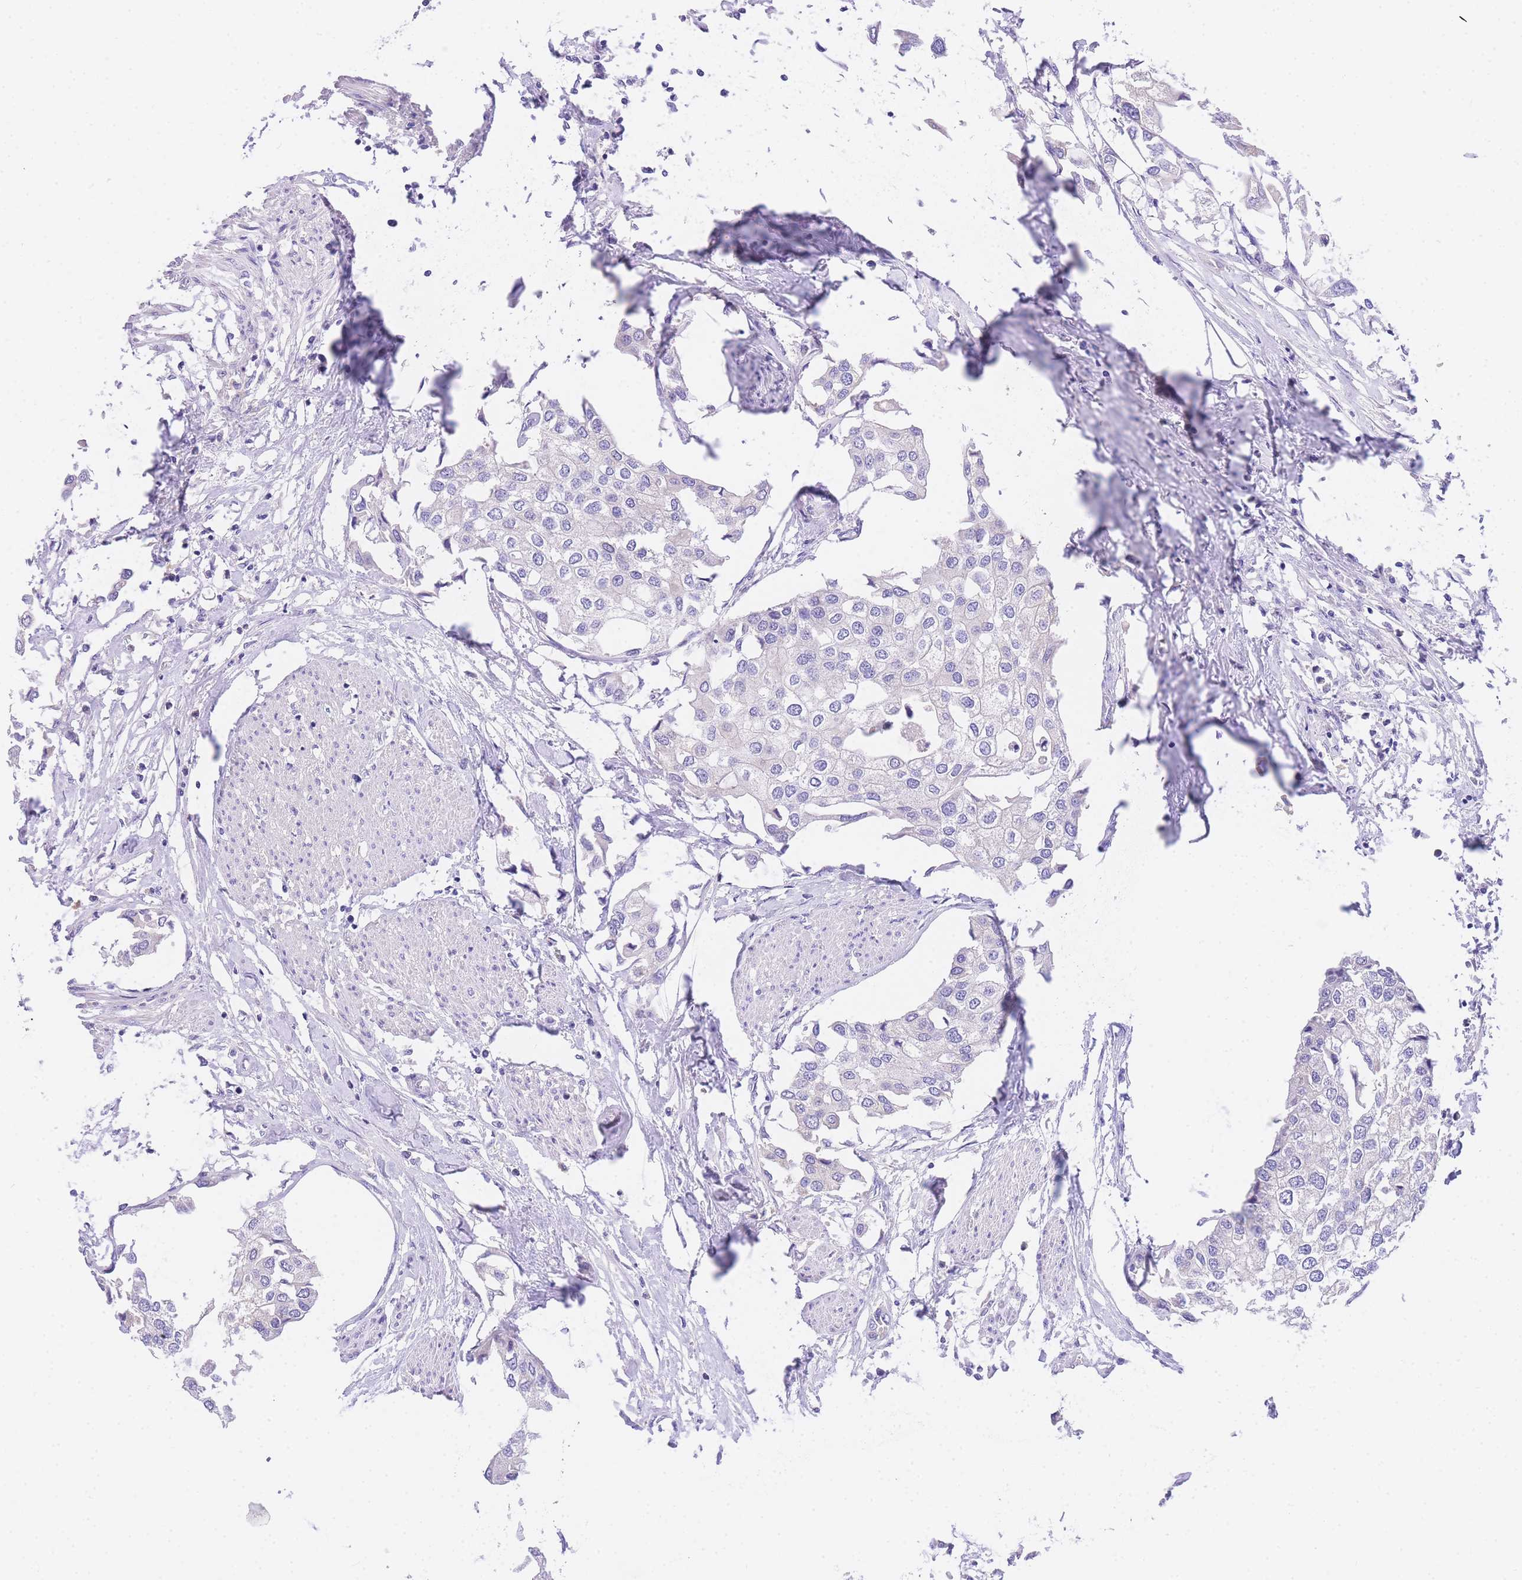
{"staining": {"intensity": "negative", "quantity": "none", "location": "none"}, "tissue": "urothelial cancer", "cell_type": "Tumor cells", "image_type": "cancer", "snomed": [{"axis": "morphology", "description": "Urothelial carcinoma, High grade"}, {"axis": "topography", "description": "Urinary bladder"}], "caption": "Tumor cells are negative for protein expression in human urothelial cancer. (Brightfield microscopy of DAB IHC at high magnification).", "gene": "EPN2", "patient": {"sex": "male", "age": 64}}